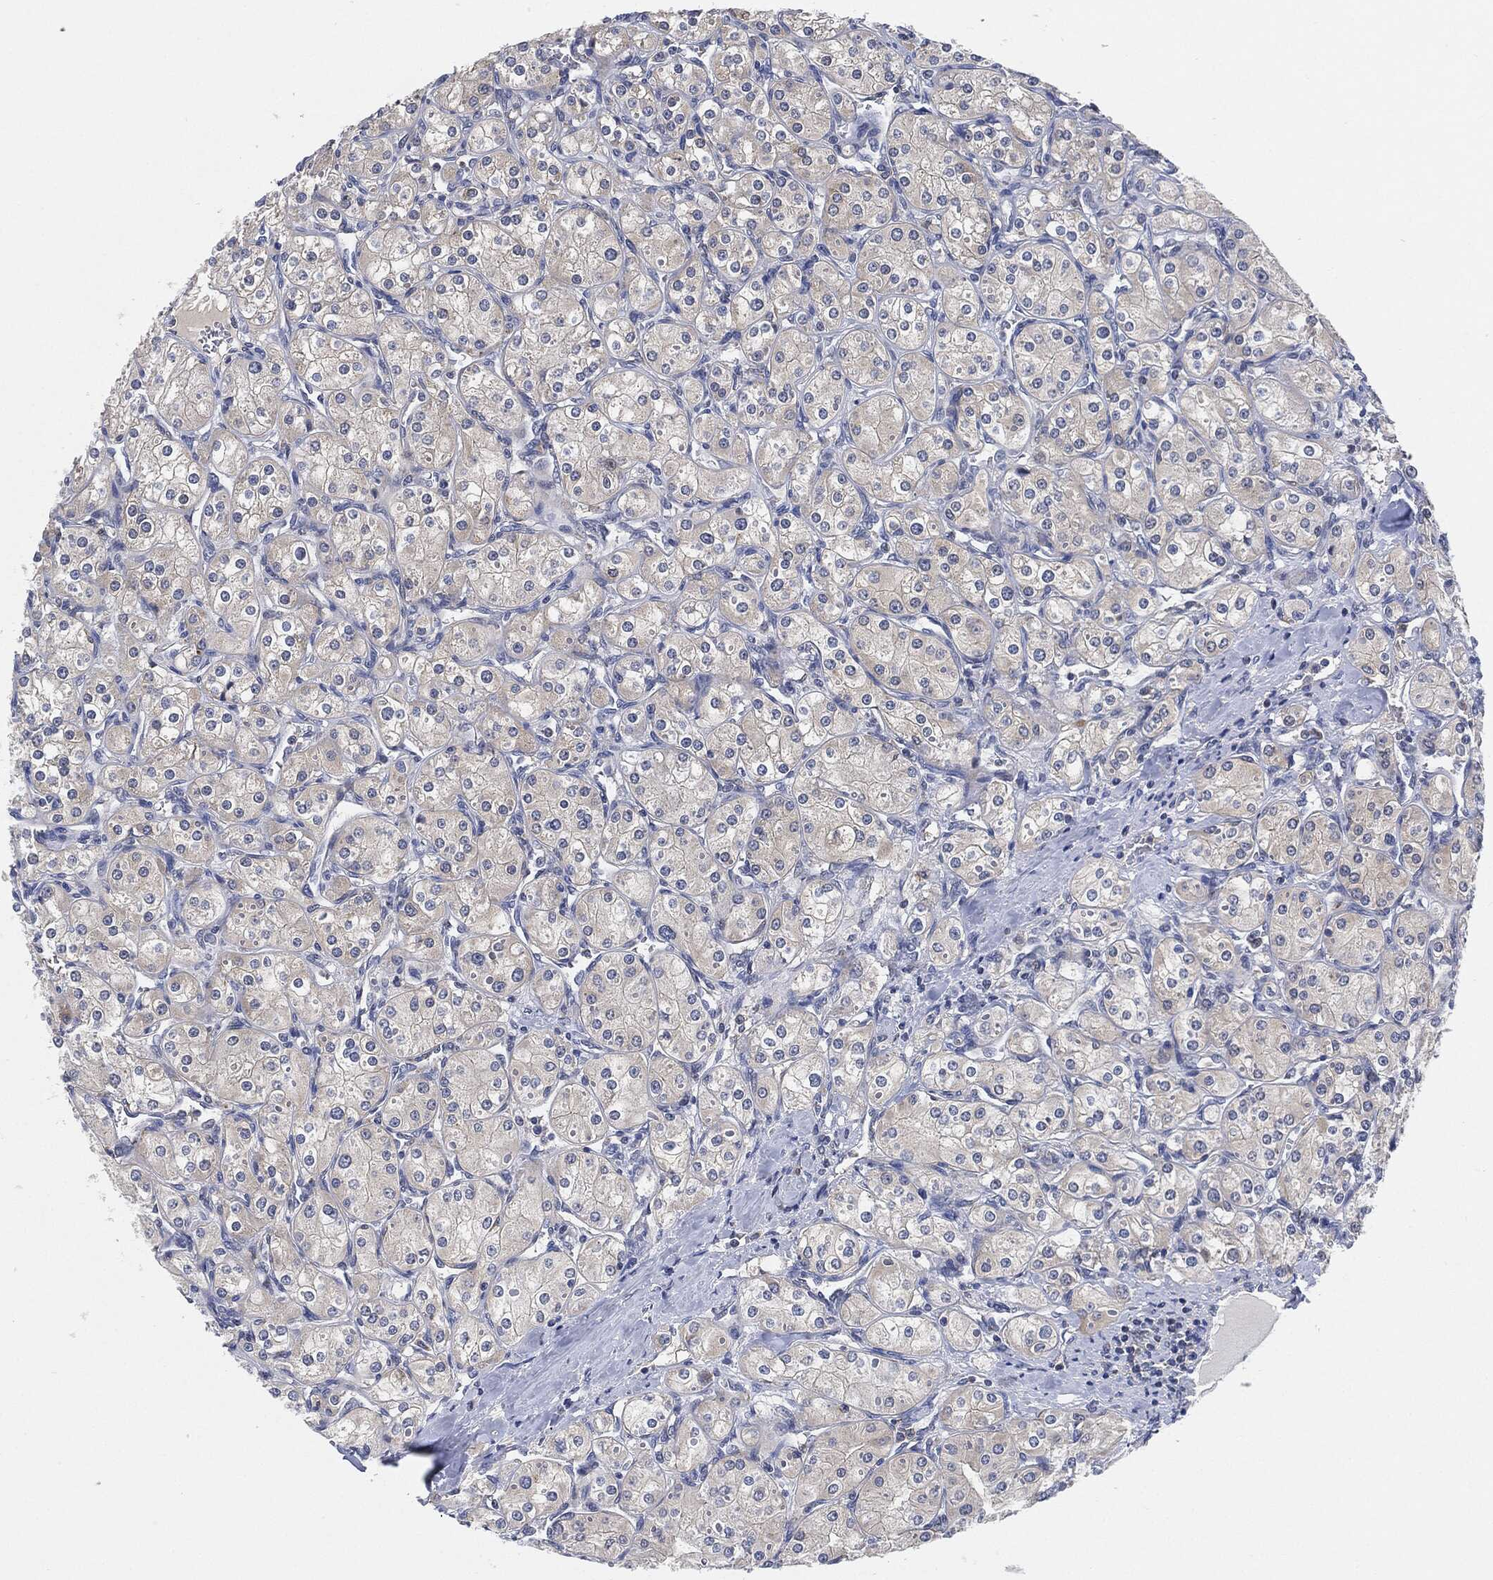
{"staining": {"intensity": "negative", "quantity": "none", "location": "none"}, "tissue": "renal cancer", "cell_type": "Tumor cells", "image_type": "cancer", "snomed": [{"axis": "morphology", "description": "Adenocarcinoma, NOS"}, {"axis": "topography", "description": "Kidney"}], "caption": "IHC photomicrograph of neoplastic tissue: adenocarcinoma (renal) stained with DAB reveals no significant protein staining in tumor cells.", "gene": "VSIG4", "patient": {"sex": "male", "age": 77}}